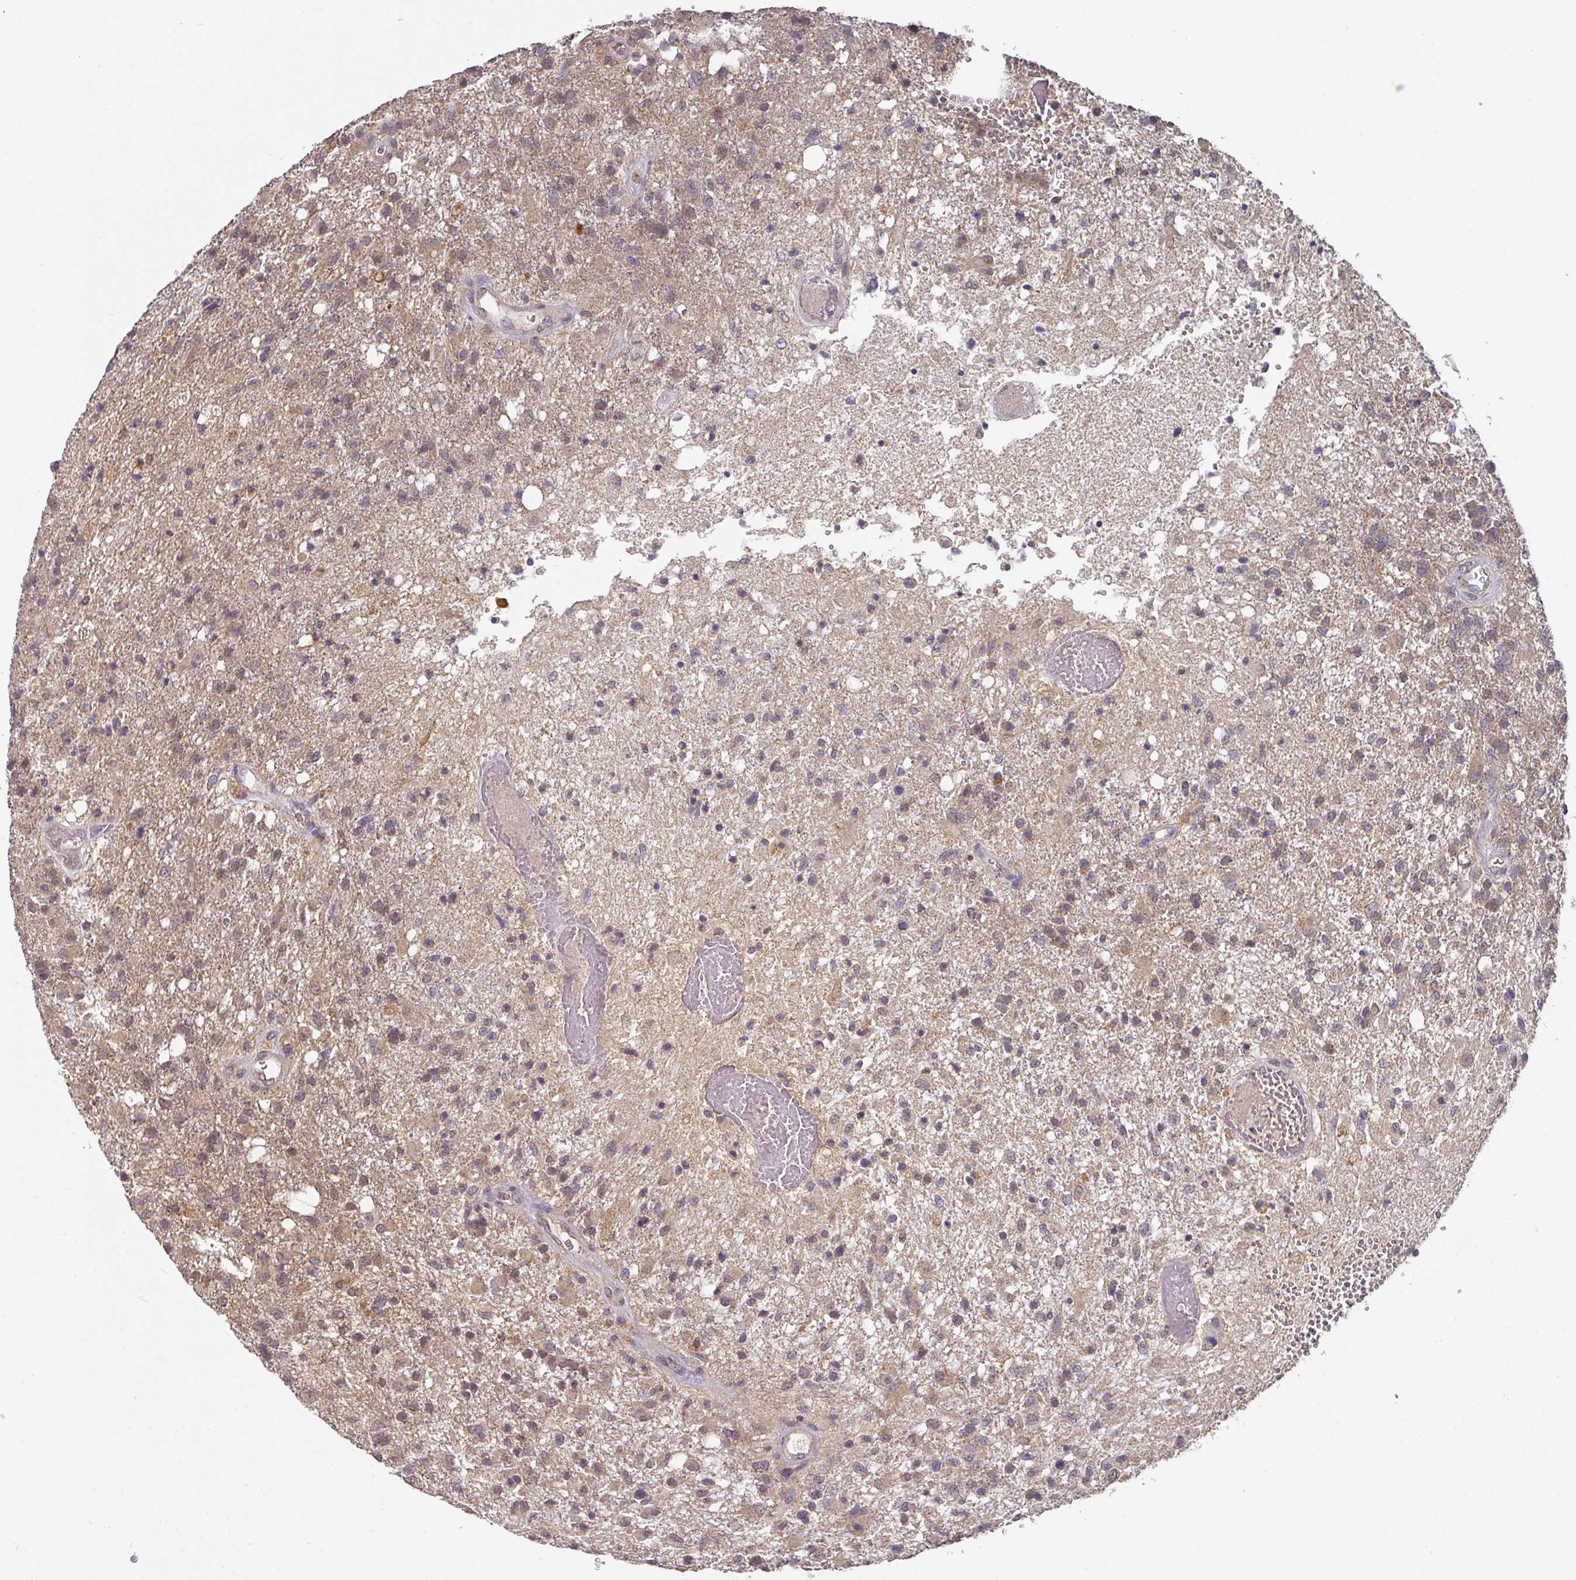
{"staining": {"intensity": "weak", "quantity": "25%-75%", "location": "cytoplasmic/membranous"}, "tissue": "glioma", "cell_type": "Tumor cells", "image_type": "cancer", "snomed": [{"axis": "morphology", "description": "Glioma, malignant, High grade"}, {"axis": "topography", "description": "Brain"}], "caption": "Tumor cells demonstrate weak cytoplasmic/membranous positivity in about 25%-75% of cells in malignant glioma (high-grade).", "gene": "EXTL3", "patient": {"sex": "female", "age": 74}}